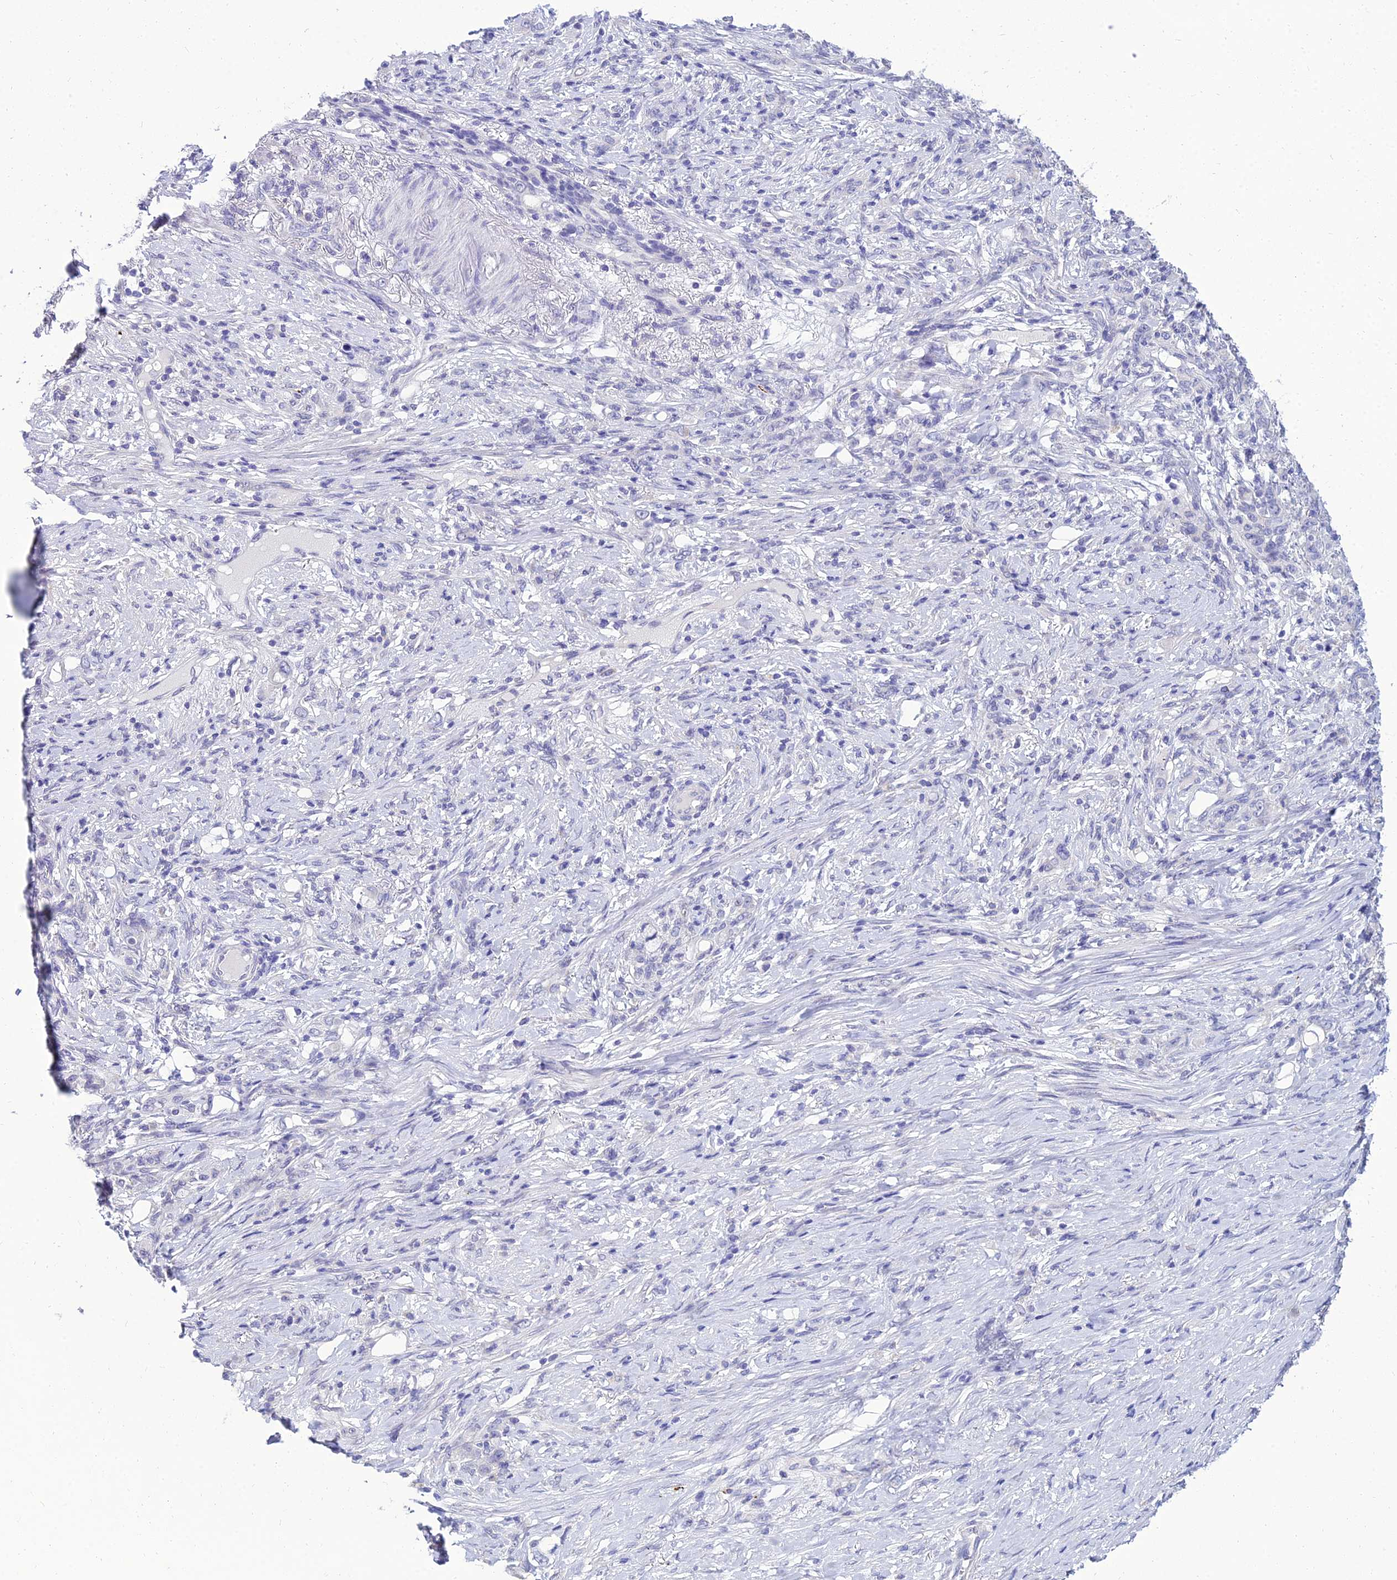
{"staining": {"intensity": "negative", "quantity": "none", "location": "none"}, "tissue": "stomach cancer", "cell_type": "Tumor cells", "image_type": "cancer", "snomed": [{"axis": "morphology", "description": "Adenocarcinoma, NOS"}, {"axis": "topography", "description": "Stomach"}], "caption": "DAB (3,3'-diaminobenzidine) immunohistochemical staining of human stomach cancer (adenocarcinoma) demonstrates no significant expression in tumor cells.", "gene": "NPY", "patient": {"sex": "female", "age": 79}}